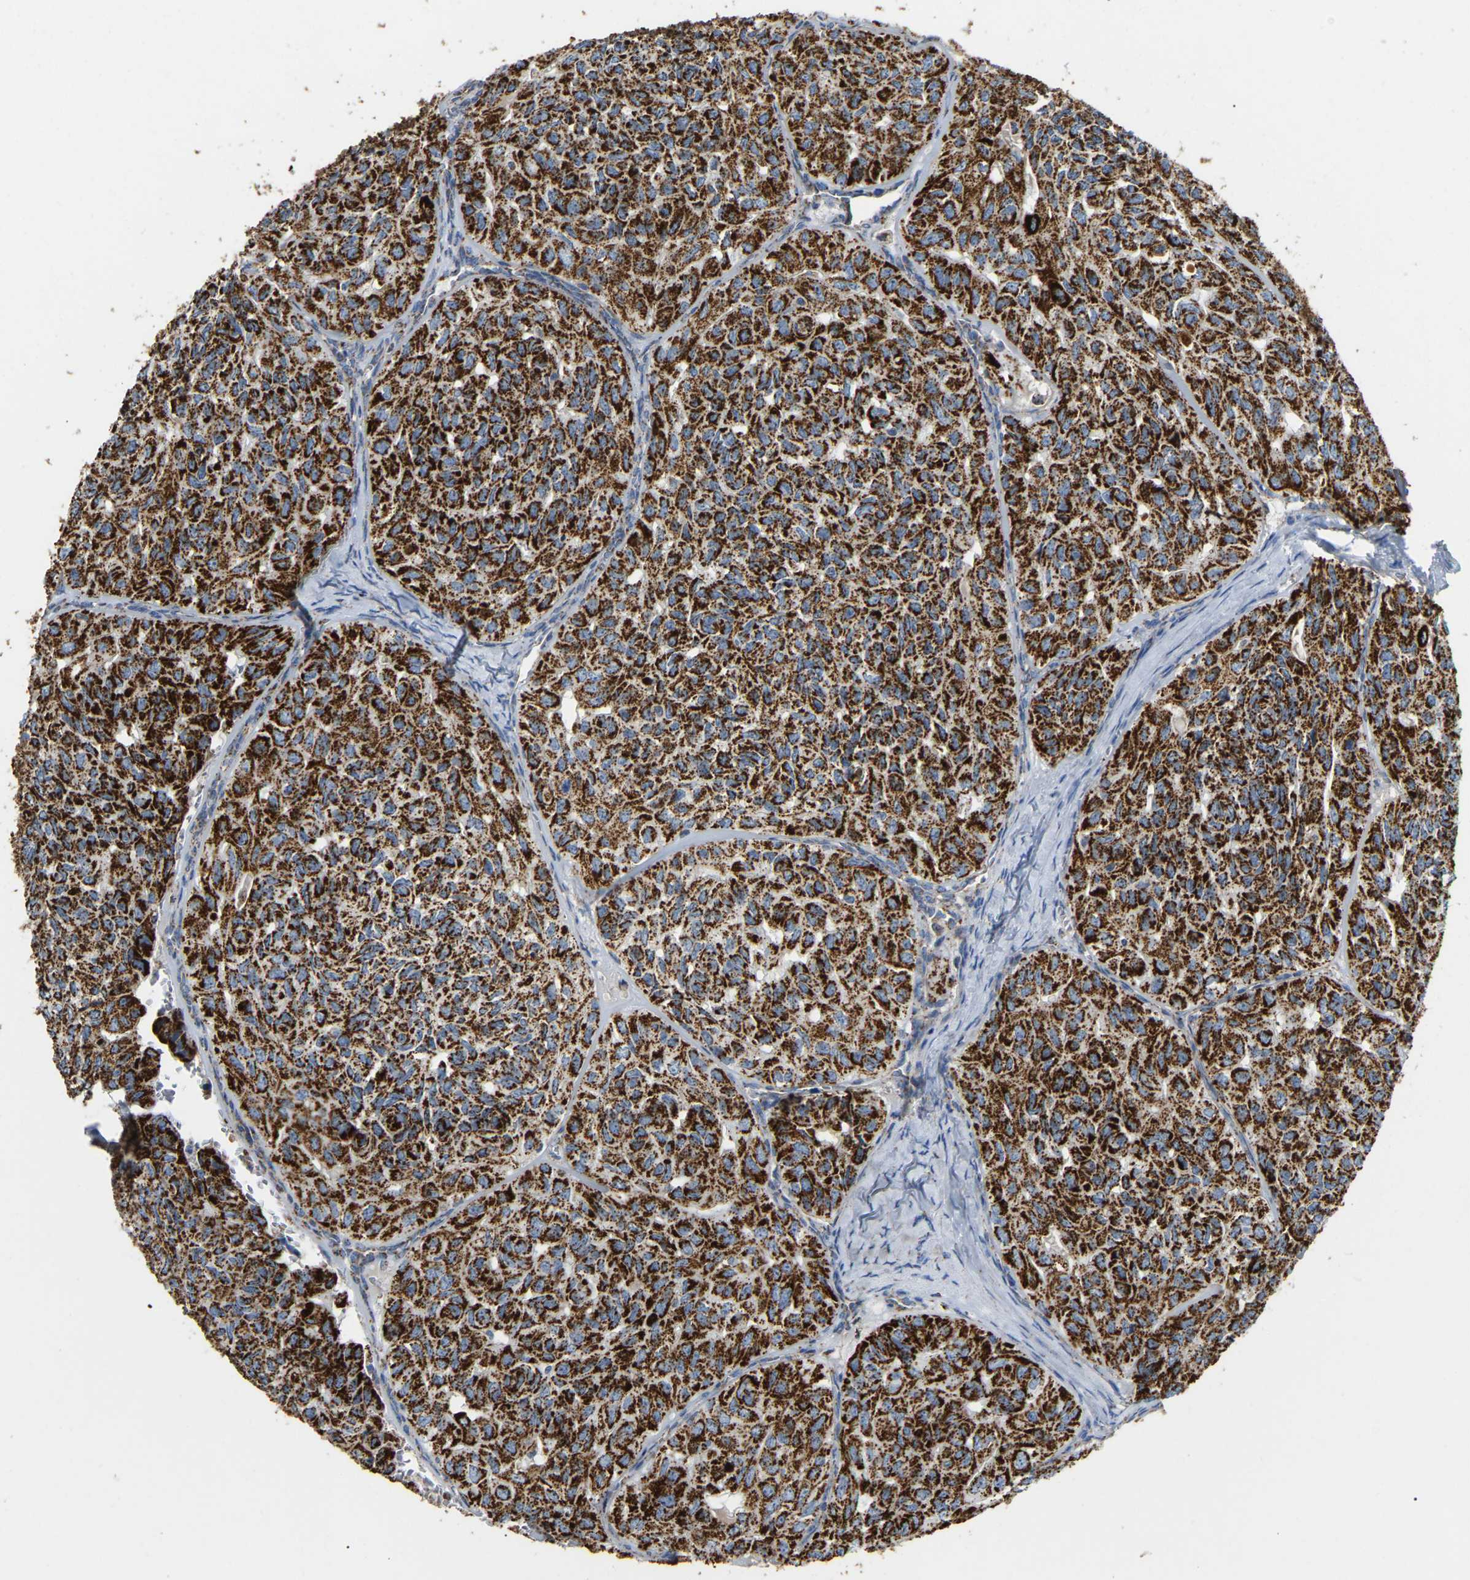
{"staining": {"intensity": "strong", "quantity": ">75%", "location": "cytoplasmic/membranous"}, "tissue": "head and neck cancer", "cell_type": "Tumor cells", "image_type": "cancer", "snomed": [{"axis": "morphology", "description": "Adenocarcinoma, NOS"}, {"axis": "topography", "description": "Salivary gland, NOS"}, {"axis": "topography", "description": "Head-Neck"}], "caption": "IHC (DAB) staining of head and neck cancer shows strong cytoplasmic/membranous protein expression in about >75% of tumor cells.", "gene": "HIBADH", "patient": {"sex": "female", "age": 76}}